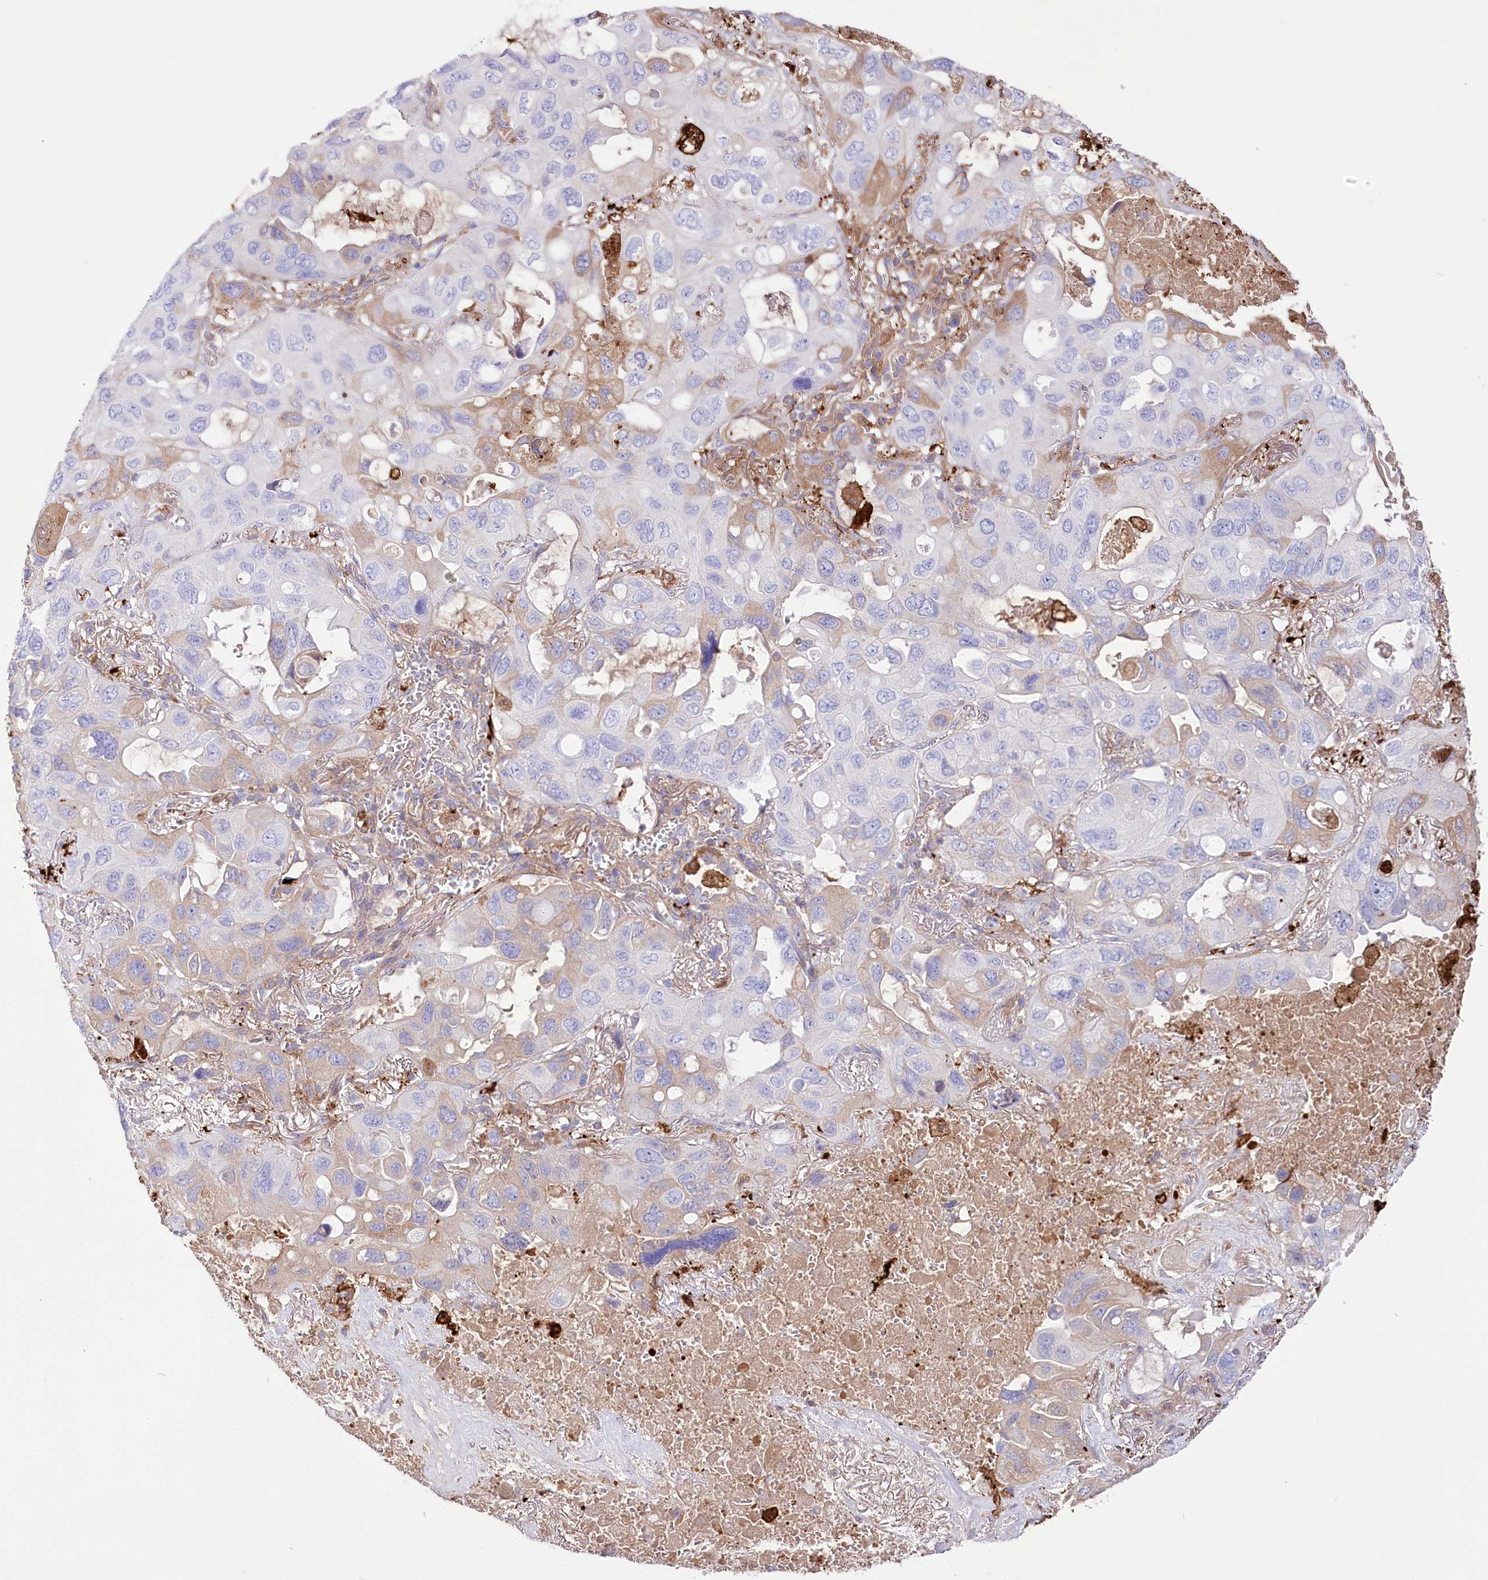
{"staining": {"intensity": "moderate", "quantity": "<25%", "location": "cytoplasmic/membranous"}, "tissue": "lung cancer", "cell_type": "Tumor cells", "image_type": "cancer", "snomed": [{"axis": "morphology", "description": "Squamous cell carcinoma, NOS"}, {"axis": "topography", "description": "Lung"}], "caption": "Immunohistochemistry (IHC) of lung cancer exhibits low levels of moderate cytoplasmic/membranous expression in approximately <25% of tumor cells.", "gene": "DNAJC19", "patient": {"sex": "female", "age": 73}}